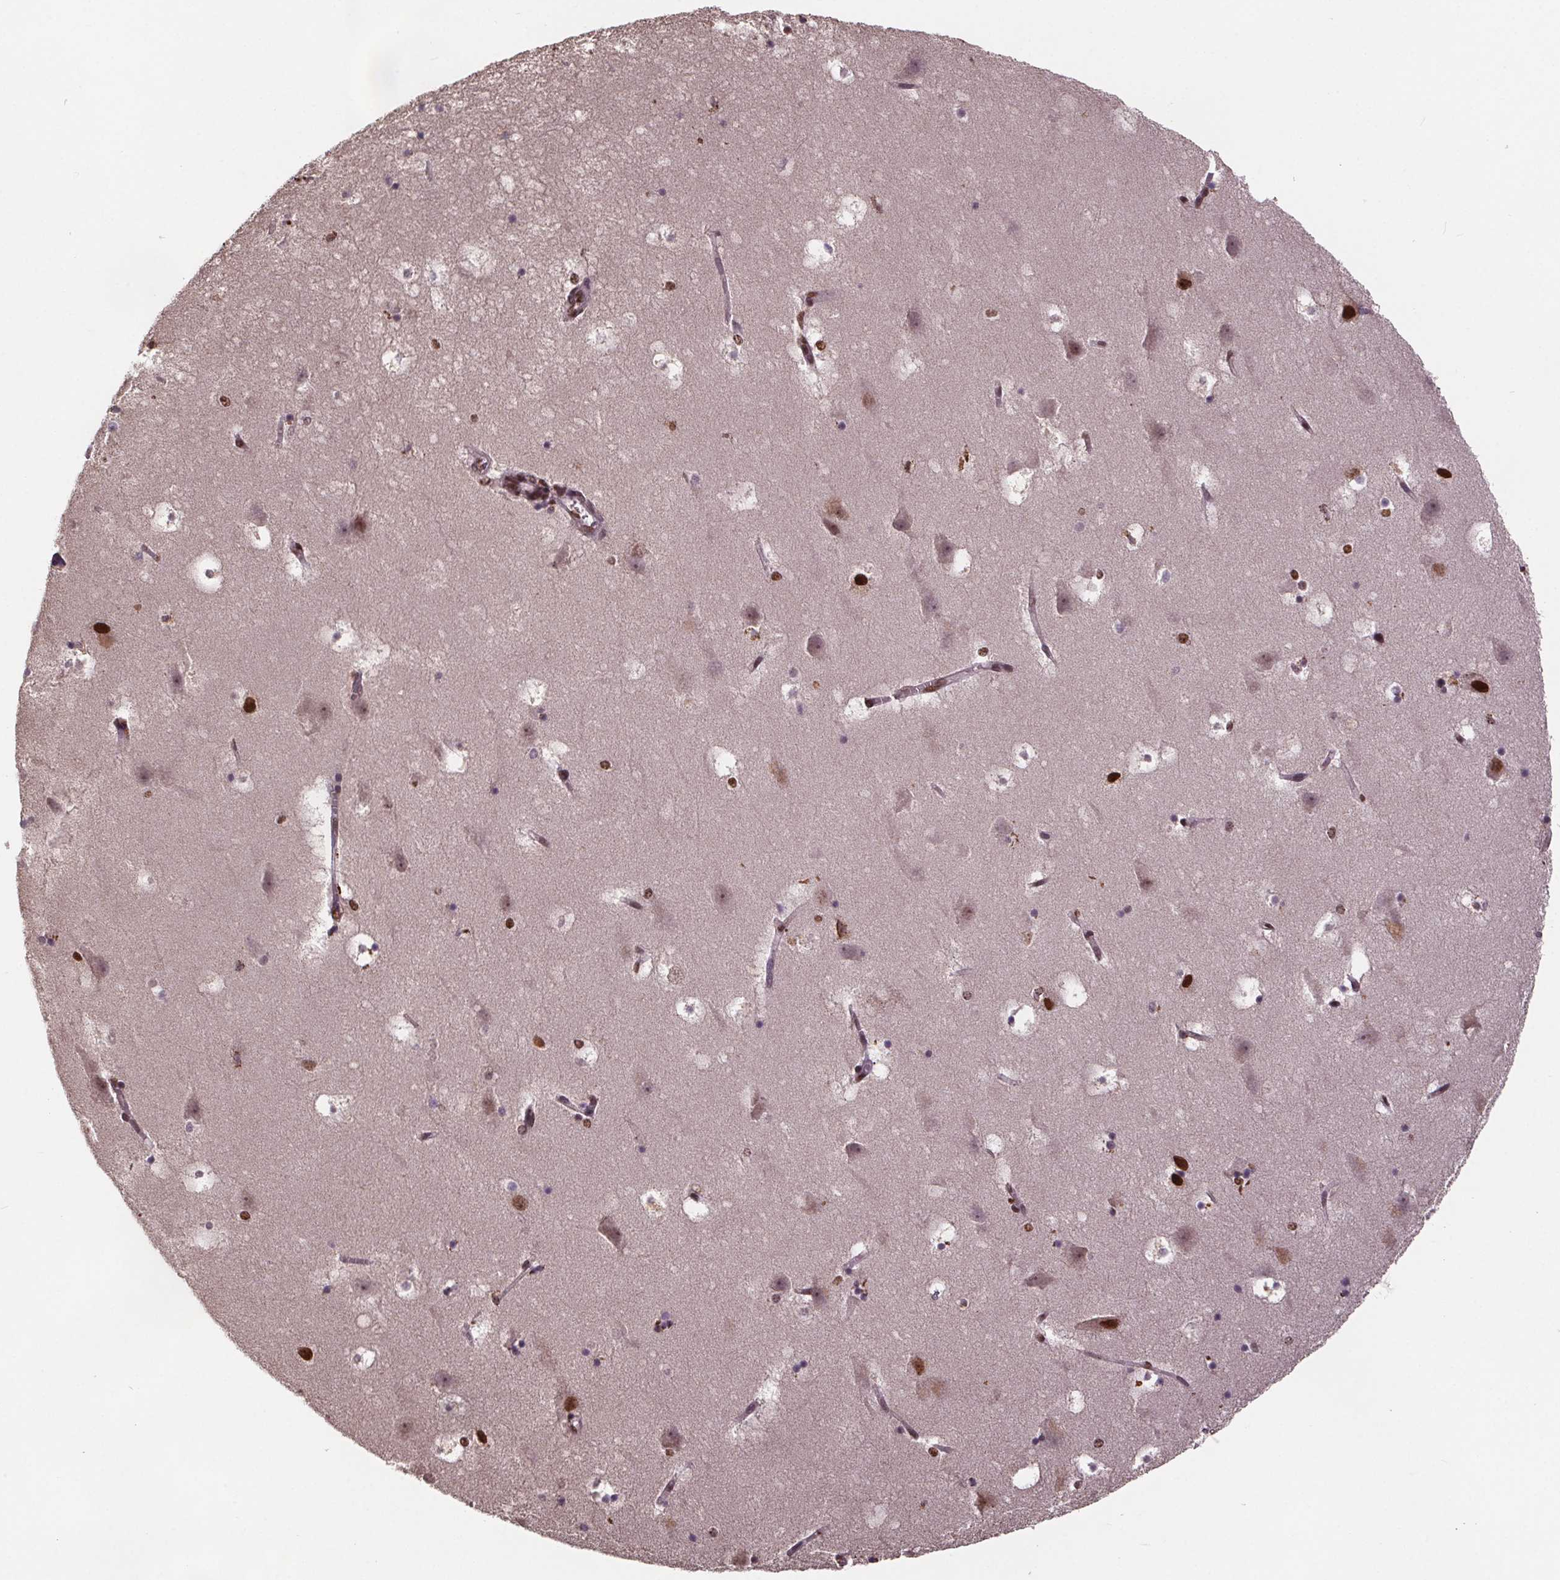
{"staining": {"intensity": "moderate", "quantity": ">75%", "location": "nuclear"}, "tissue": "hippocampus", "cell_type": "Glial cells", "image_type": "normal", "snomed": [{"axis": "morphology", "description": "Normal tissue, NOS"}, {"axis": "topography", "description": "Hippocampus"}], "caption": "A histopathology image of hippocampus stained for a protein reveals moderate nuclear brown staining in glial cells.", "gene": "JARID2", "patient": {"sex": "male", "age": 58}}